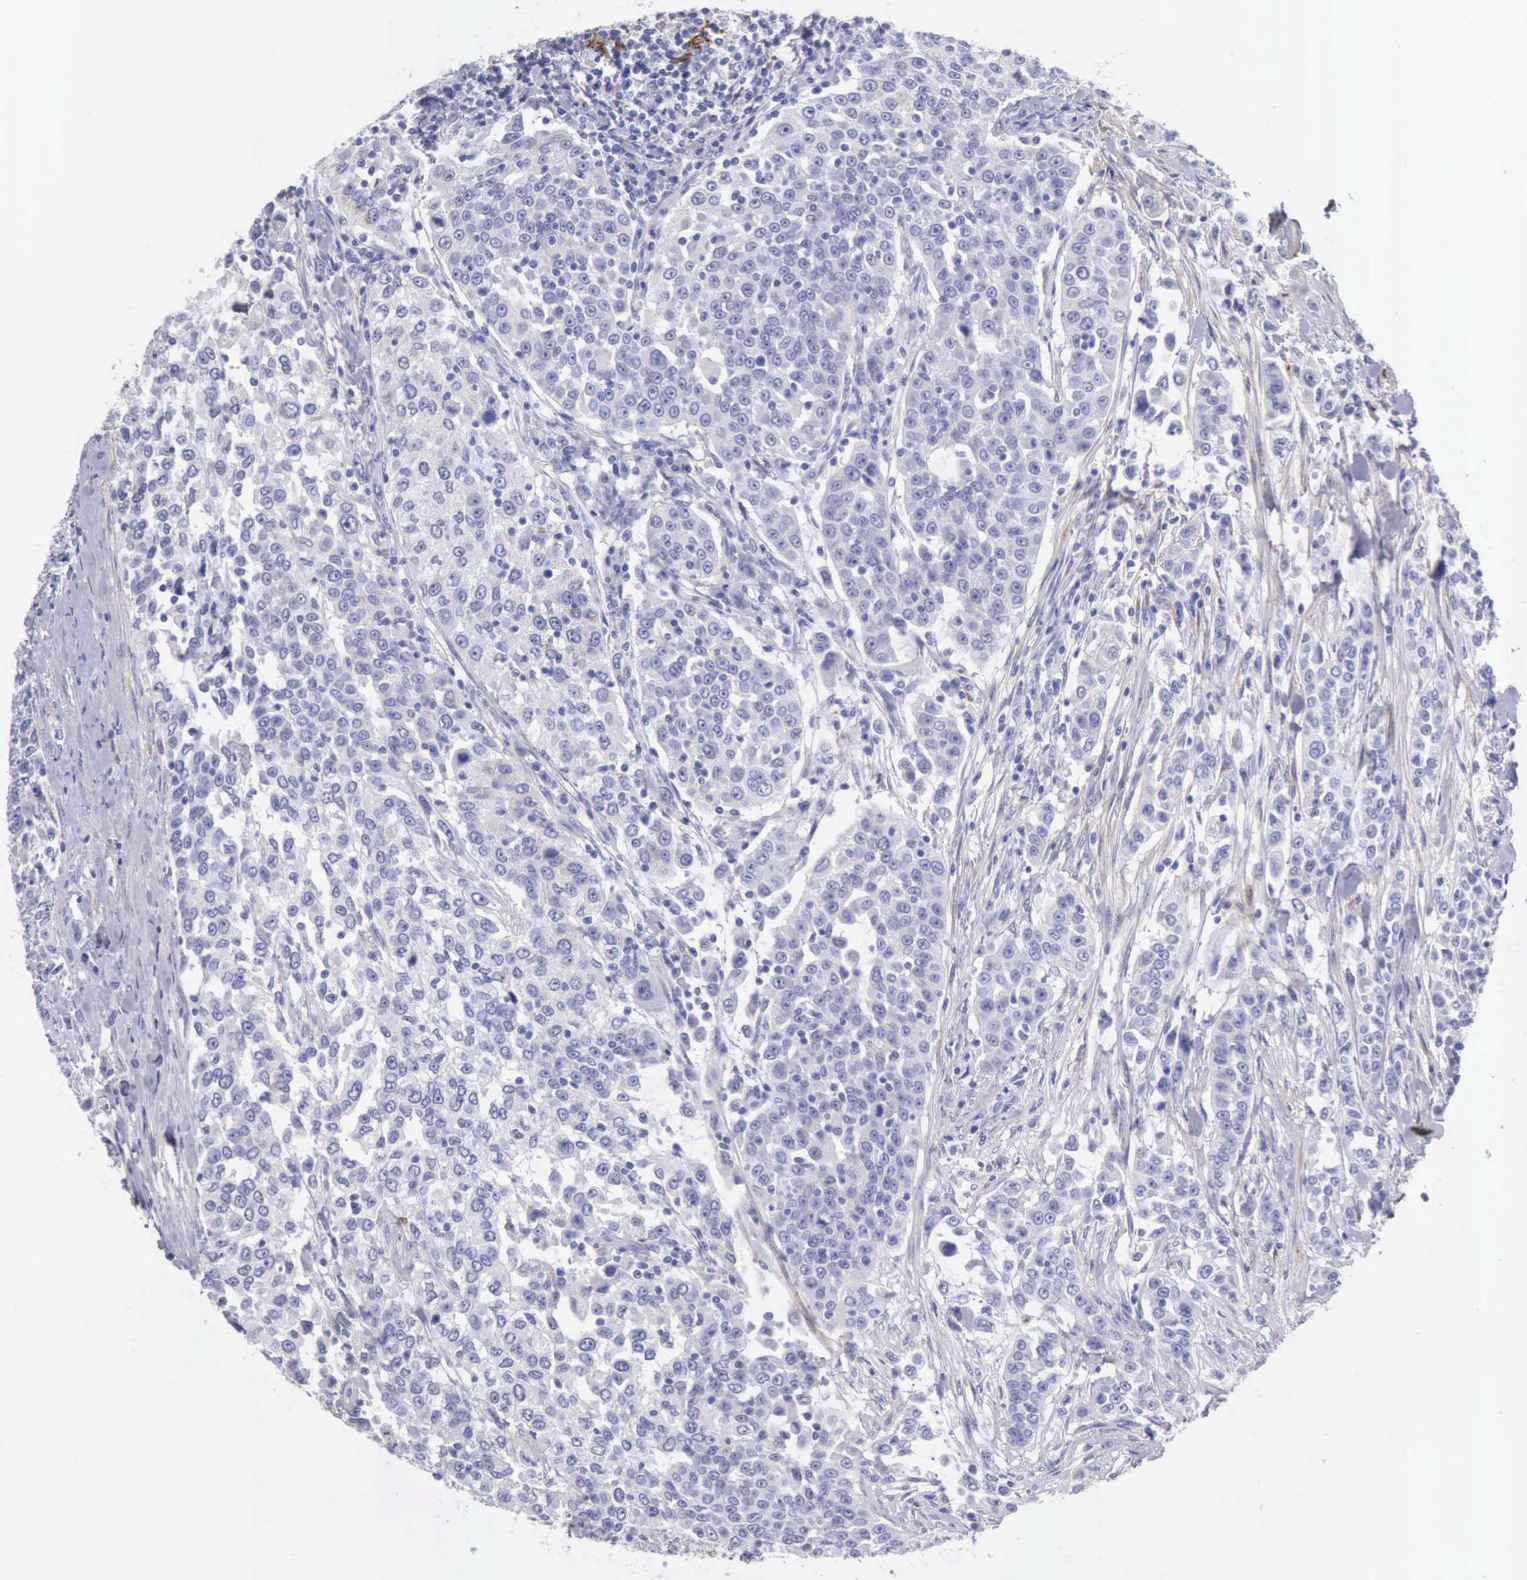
{"staining": {"intensity": "negative", "quantity": "none", "location": "none"}, "tissue": "urothelial cancer", "cell_type": "Tumor cells", "image_type": "cancer", "snomed": [{"axis": "morphology", "description": "Urothelial carcinoma, High grade"}, {"axis": "topography", "description": "Urinary bladder"}], "caption": "This is an IHC photomicrograph of urothelial carcinoma (high-grade). There is no staining in tumor cells.", "gene": "AOC3", "patient": {"sex": "female", "age": 80}}